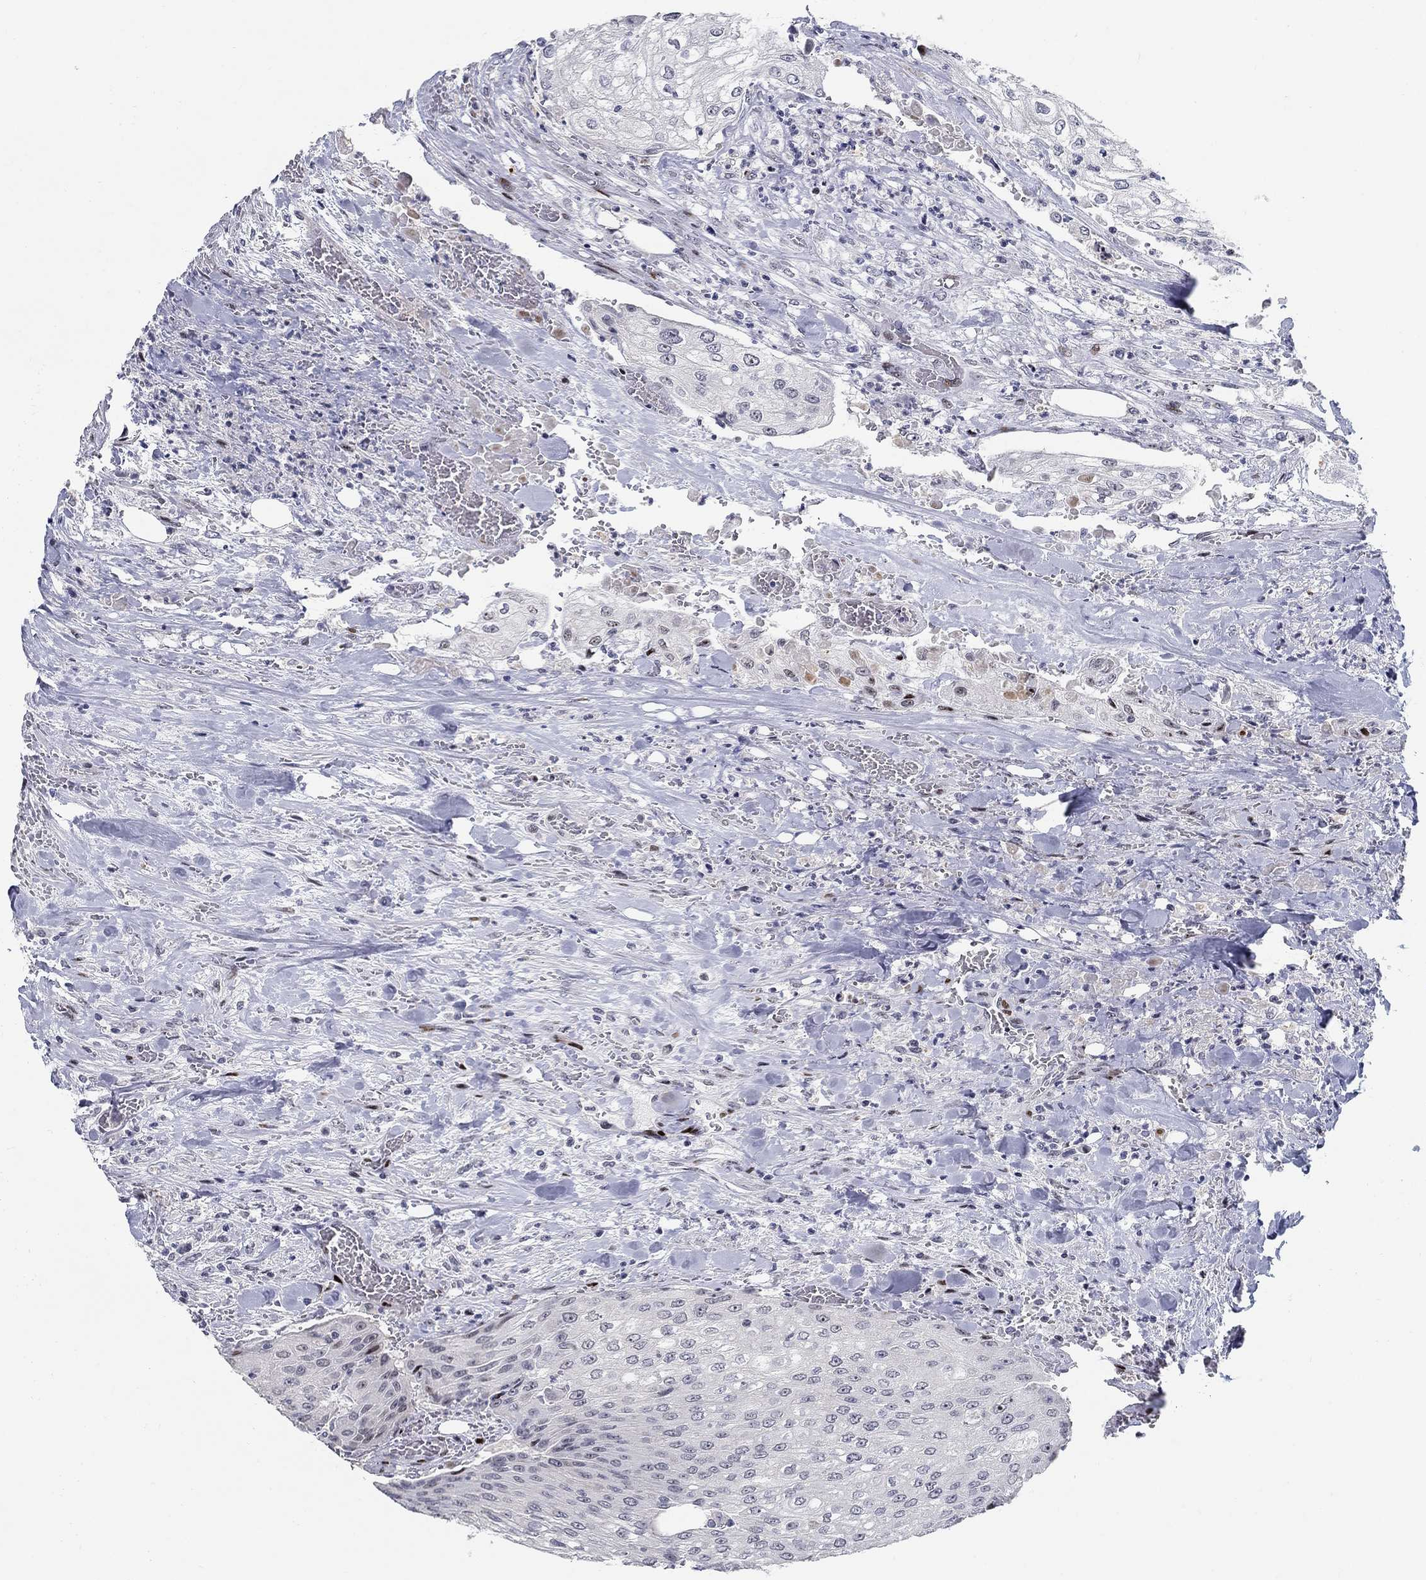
{"staining": {"intensity": "negative", "quantity": "none", "location": "none"}, "tissue": "urothelial cancer", "cell_type": "Tumor cells", "image_type": "cancer", "snomed": [{"axis": "morphology", "description": "Urothelial carcinoma, High grade"}, {"axis": "topography", "description": "Urinary bladder"}], "caption": "Urothelial cancer stained for a protein using immunohistochemistry reveals no positivity tumor cells.", "gene": "RAPGEF5", "patient": {"sex": "male", "age": 62}}